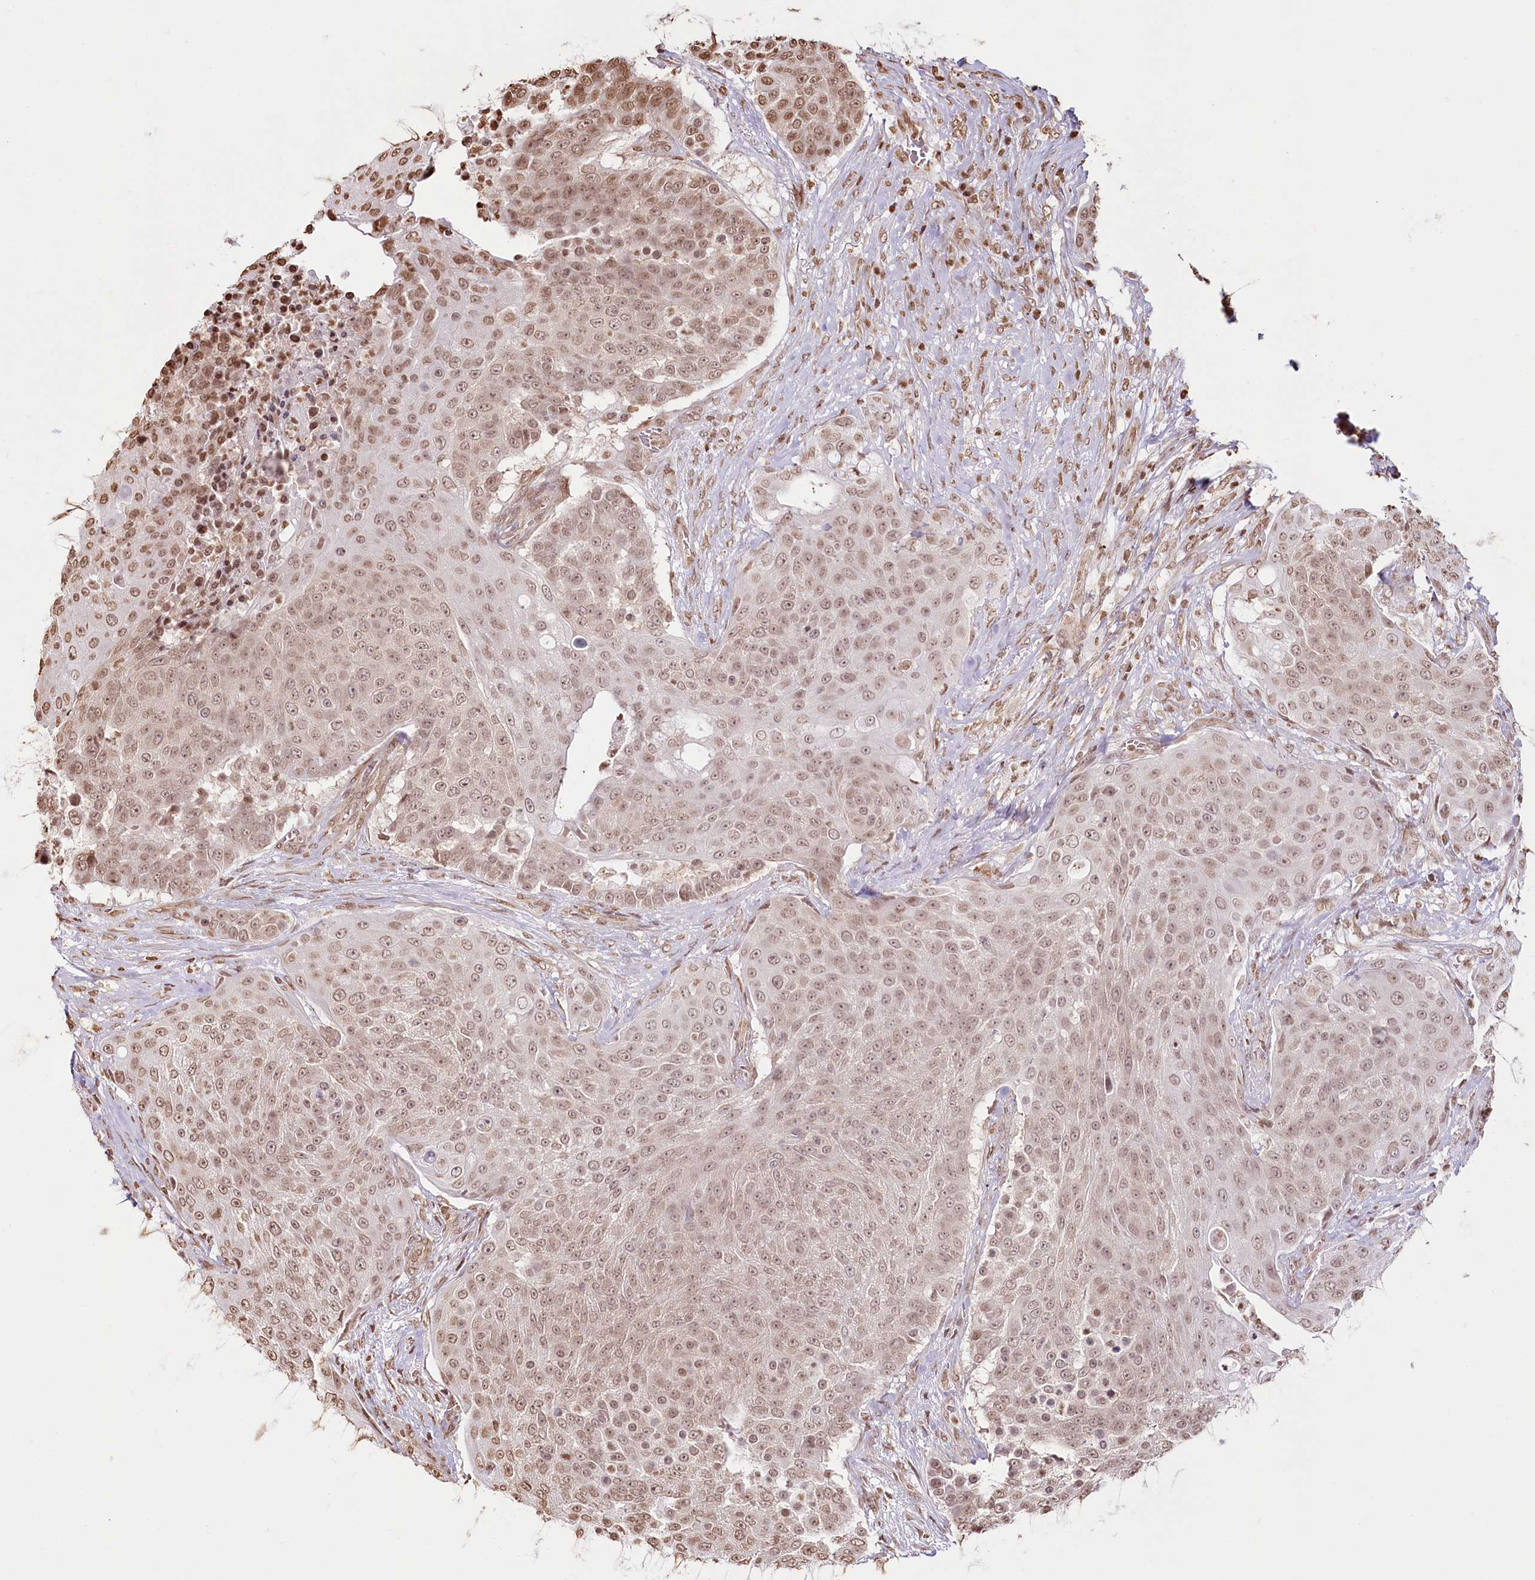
{"staining": {"intensity": "moderate", "quantity": ">75%", "location": "nuclear"}, "tissue": "urothelial cancer", "cell_type": "Tumor cells", "image_type": "cancer", "snomed": [{"axis": "morphology", "description": "Urothelial carcinoma, High grade"}, {"axis": "topography", "description": "Urinary bladder"}], "caption": "This photomicrograph reveals urothelial cancer stained with IHC to label a protein in brown. The nuclear of tumor cells show moderate positivity for the protein. Nuclei are counter-stained blue.", "gene": "FAM13A", "patient": {"sex": "female", "age": 63}}